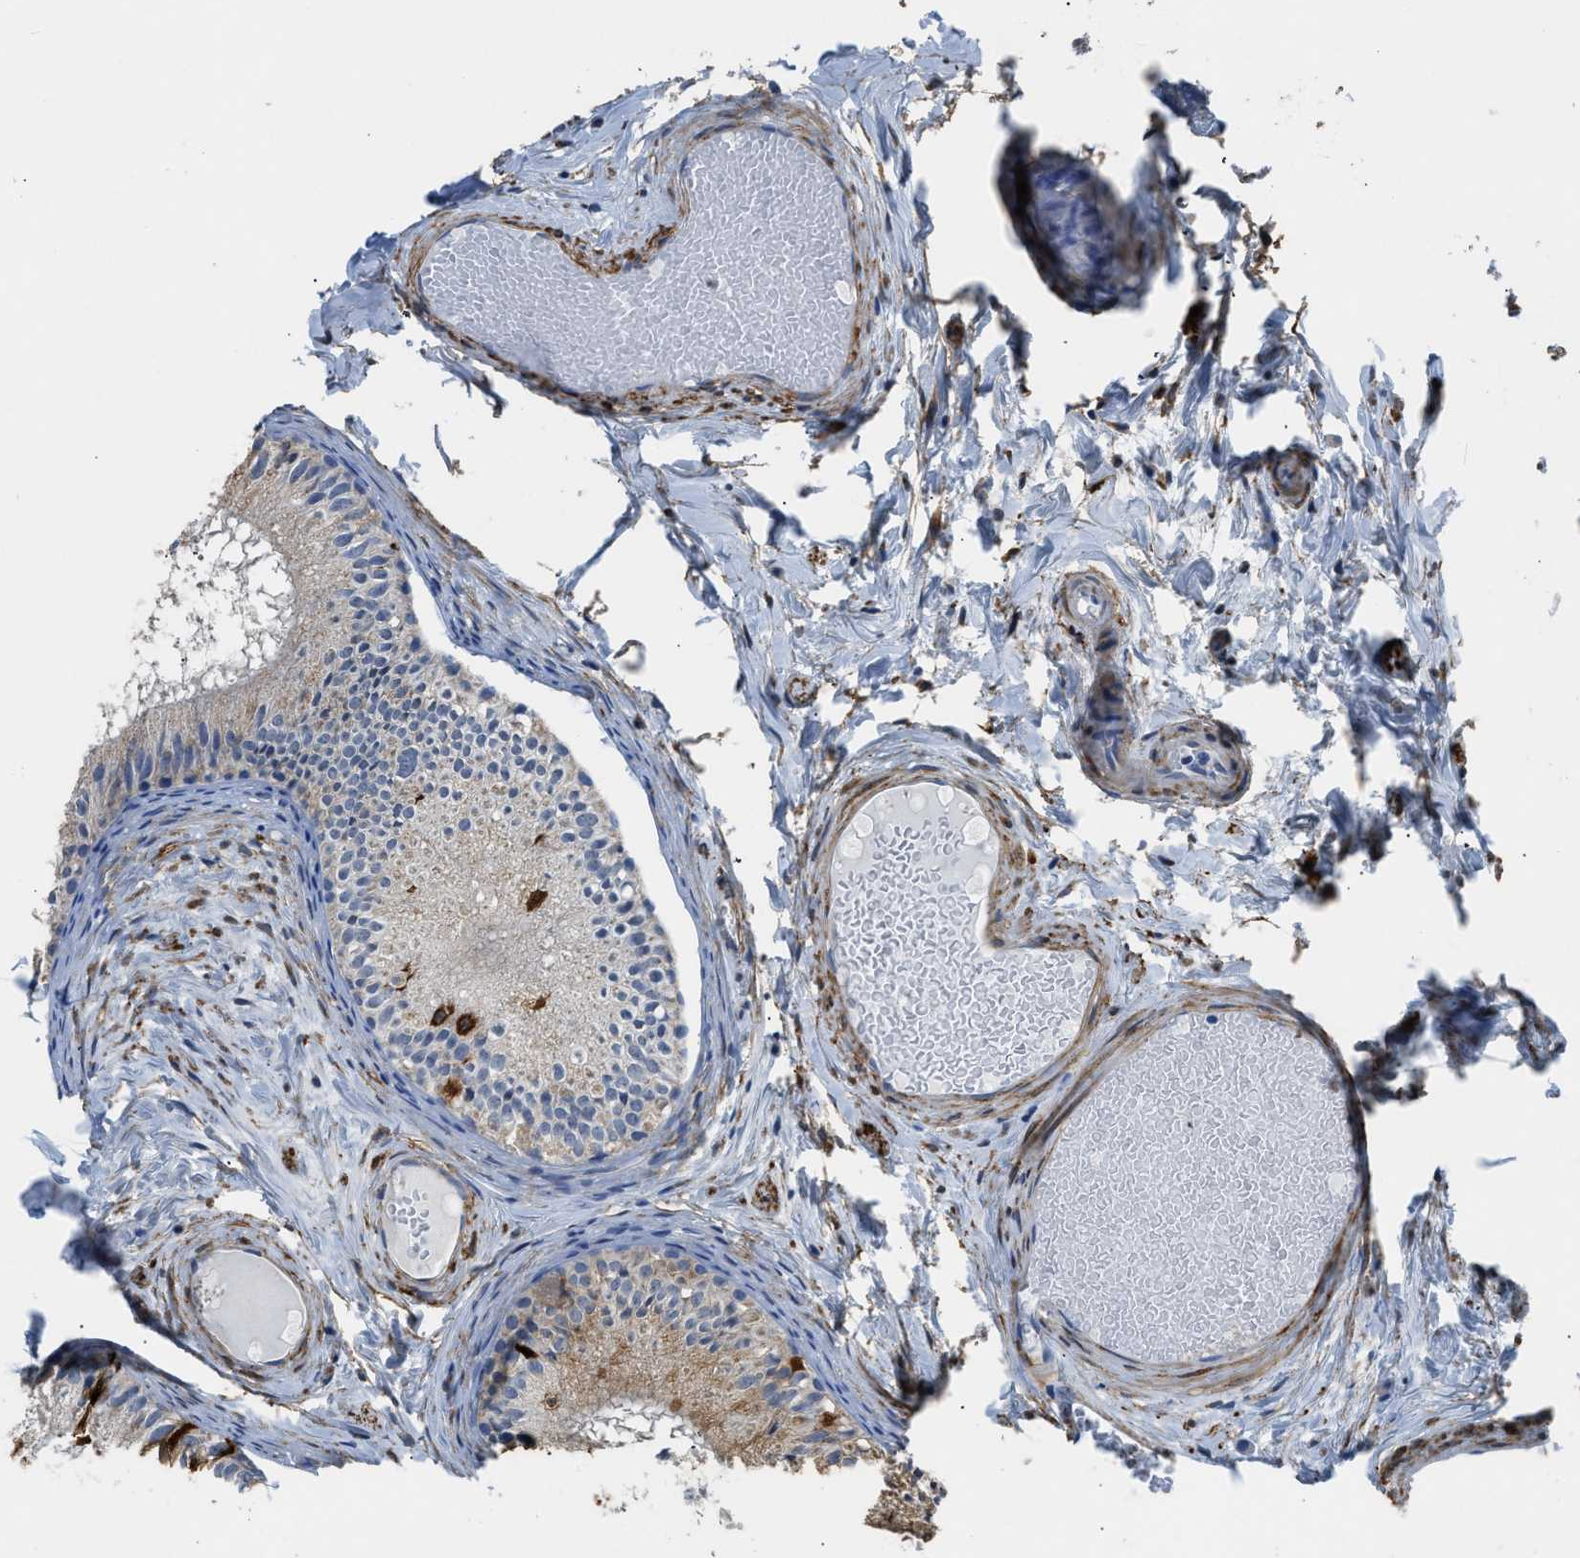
{"staining": {"intensity": "moderate", "quantity": "25%-75%", "location": "cytoplasmic/membranous"}, "tissue": "epididymis", "cell_type": "Glandular cells", "image_type": "normal", "snomed": [{"axis": "morphology", "description": "Normal tissue, NOS"}, {"axis": "topography", "description": "Epididymis"}], "caption": "High-power microscopy captured an IHC histopathology image of unremarkable epididymis, revealing moderate cytoplasmic/membranous expression in approximately 25%-75% of glandular cells. The protein is shown in brown color, while the nuclei are stained blue.", "gene": "ZSWIM5", "patient": {"sex": "male", "age": 46}}